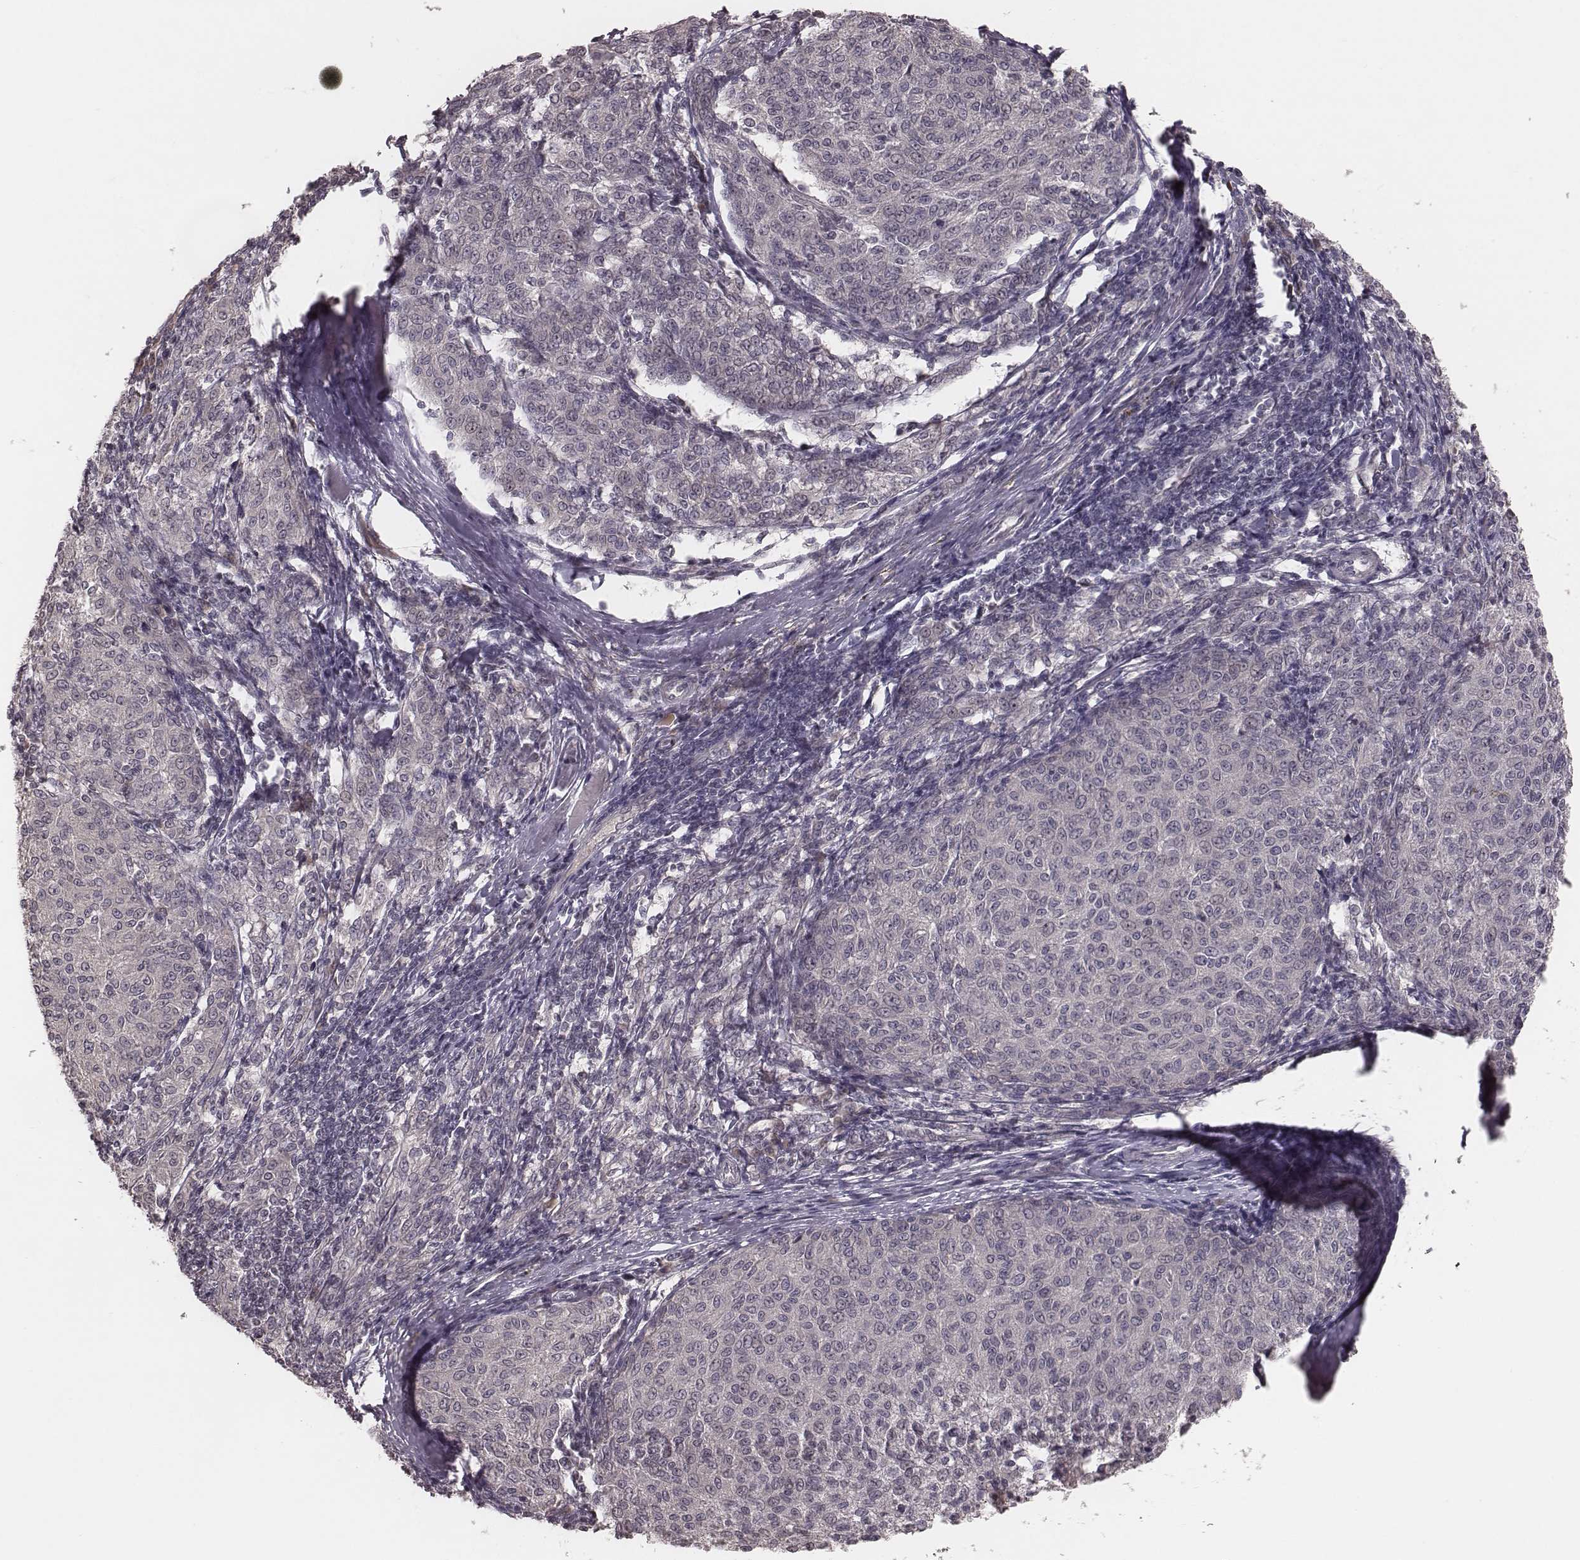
{"staining": {"intensity": "negative", "quantity": "none", "location": "none"}, "tissue": "melanoma", "cell_type": "Tumor cells", "image_type": "cancer", "snomed": [{"axis": "morphology", "description": "Malignant melanoma, NOS"}, {"axis": "topography", "description": "Skin"}], "caption": "Immunohistochemistry image of neoplastic tissue: human melanoma stained with DAB (3,3'-diaminobenzidine) displays no significant protein expression in tumor cells.", "gene": "IL5", "patient": {"sex": "female", "age": 72}}